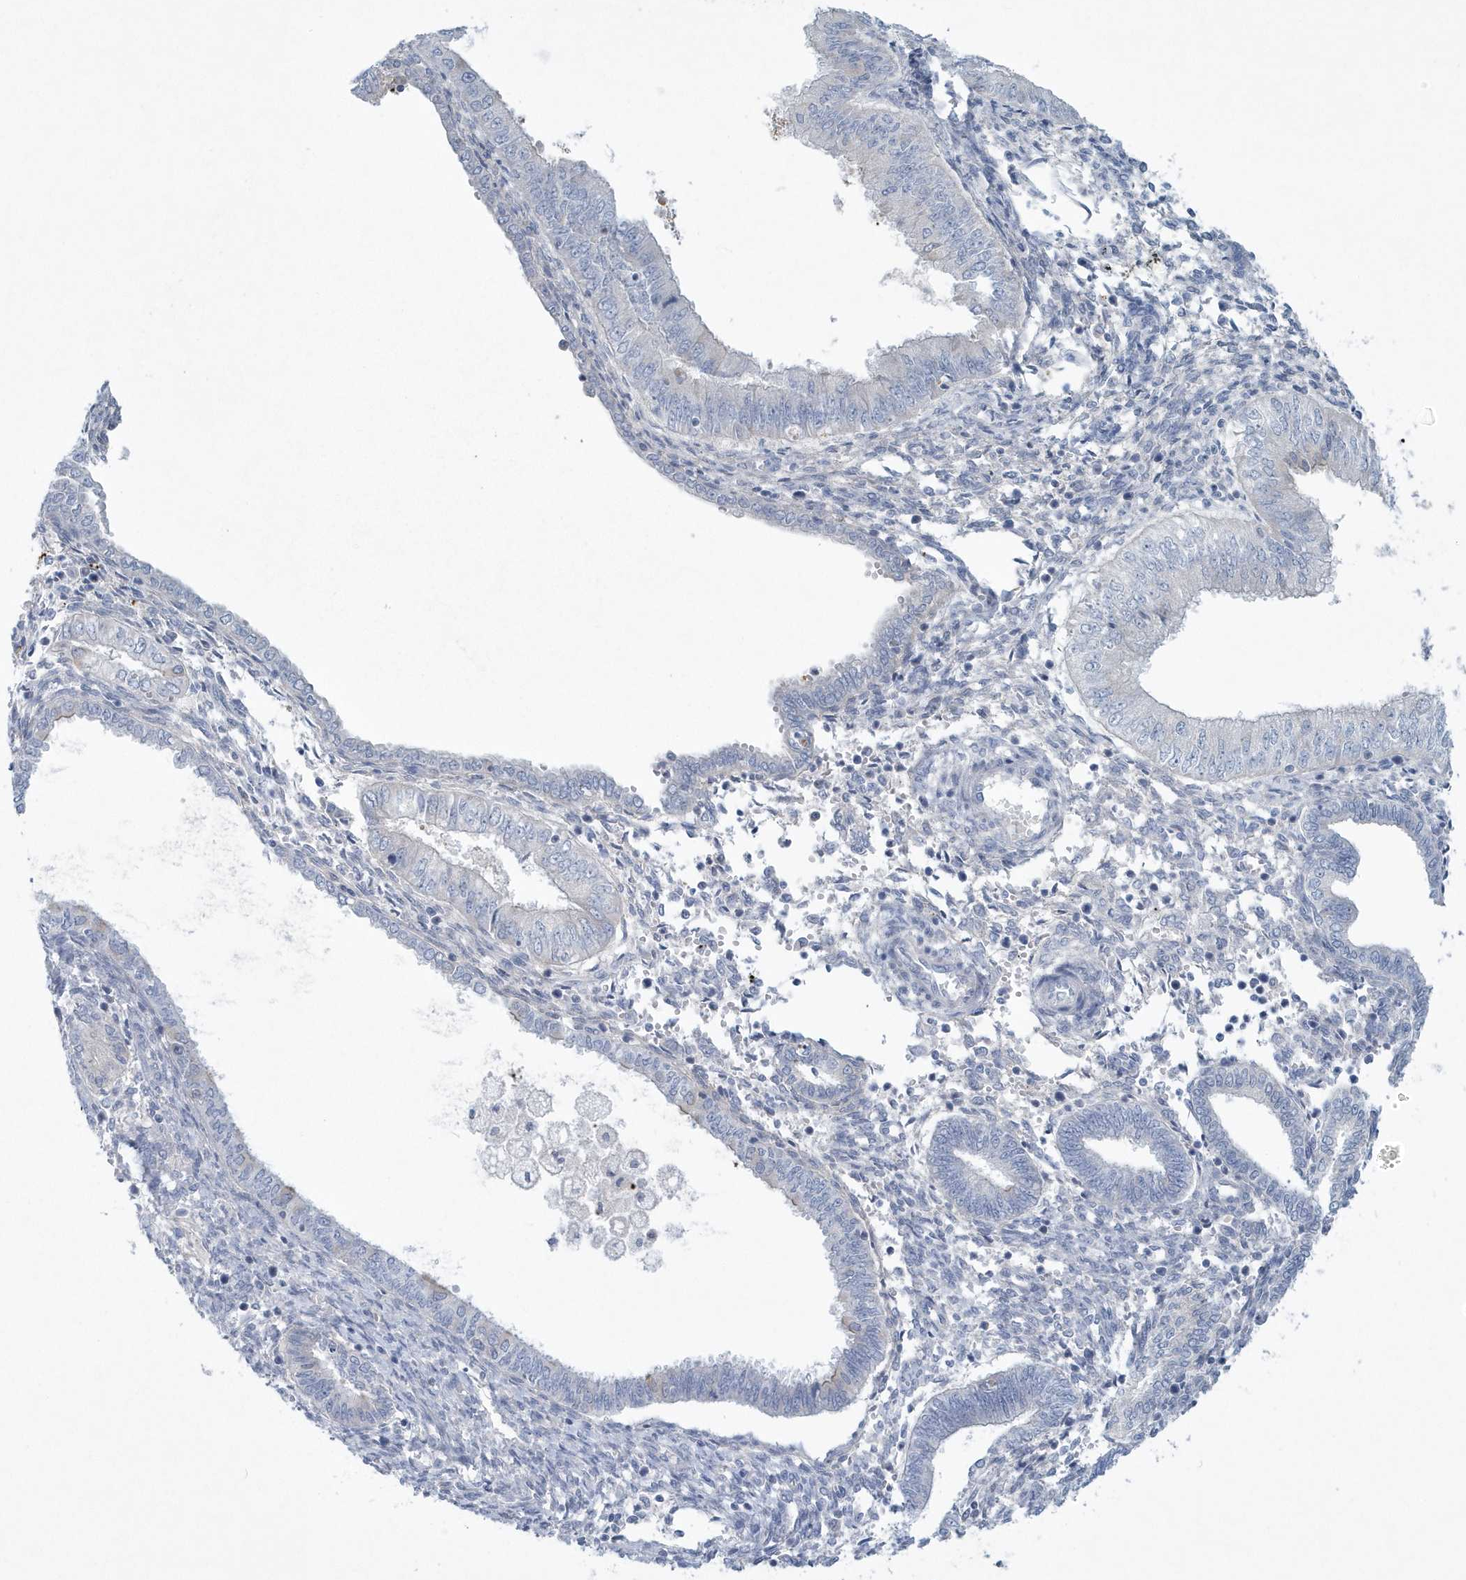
{"staining": {"intensity": "negative", "quantity": "none", "location": "none"}, "tissue": "endometrial cancer", "cell_type": "Tumor cells", "image_type": "cancer", "snomed": [{"axis": "morphology", "description": "Normal tissue, NOS"}, {"axis": "morphology", "description": "Adenocarcinoma, NOS"}, {"axis": "topography", "description": "Endometrium"}], "caption": "High power microscopy image of an immunohistochemistry photomicrograph of endometrial adenocarcinoma, revealing no significant expression in tumor cells. (Brightfield microscopy of DAB immunohistochemistry at high magnification).", "gene": "SPATA18", "patient": {"sex": "female", "age": 53}}